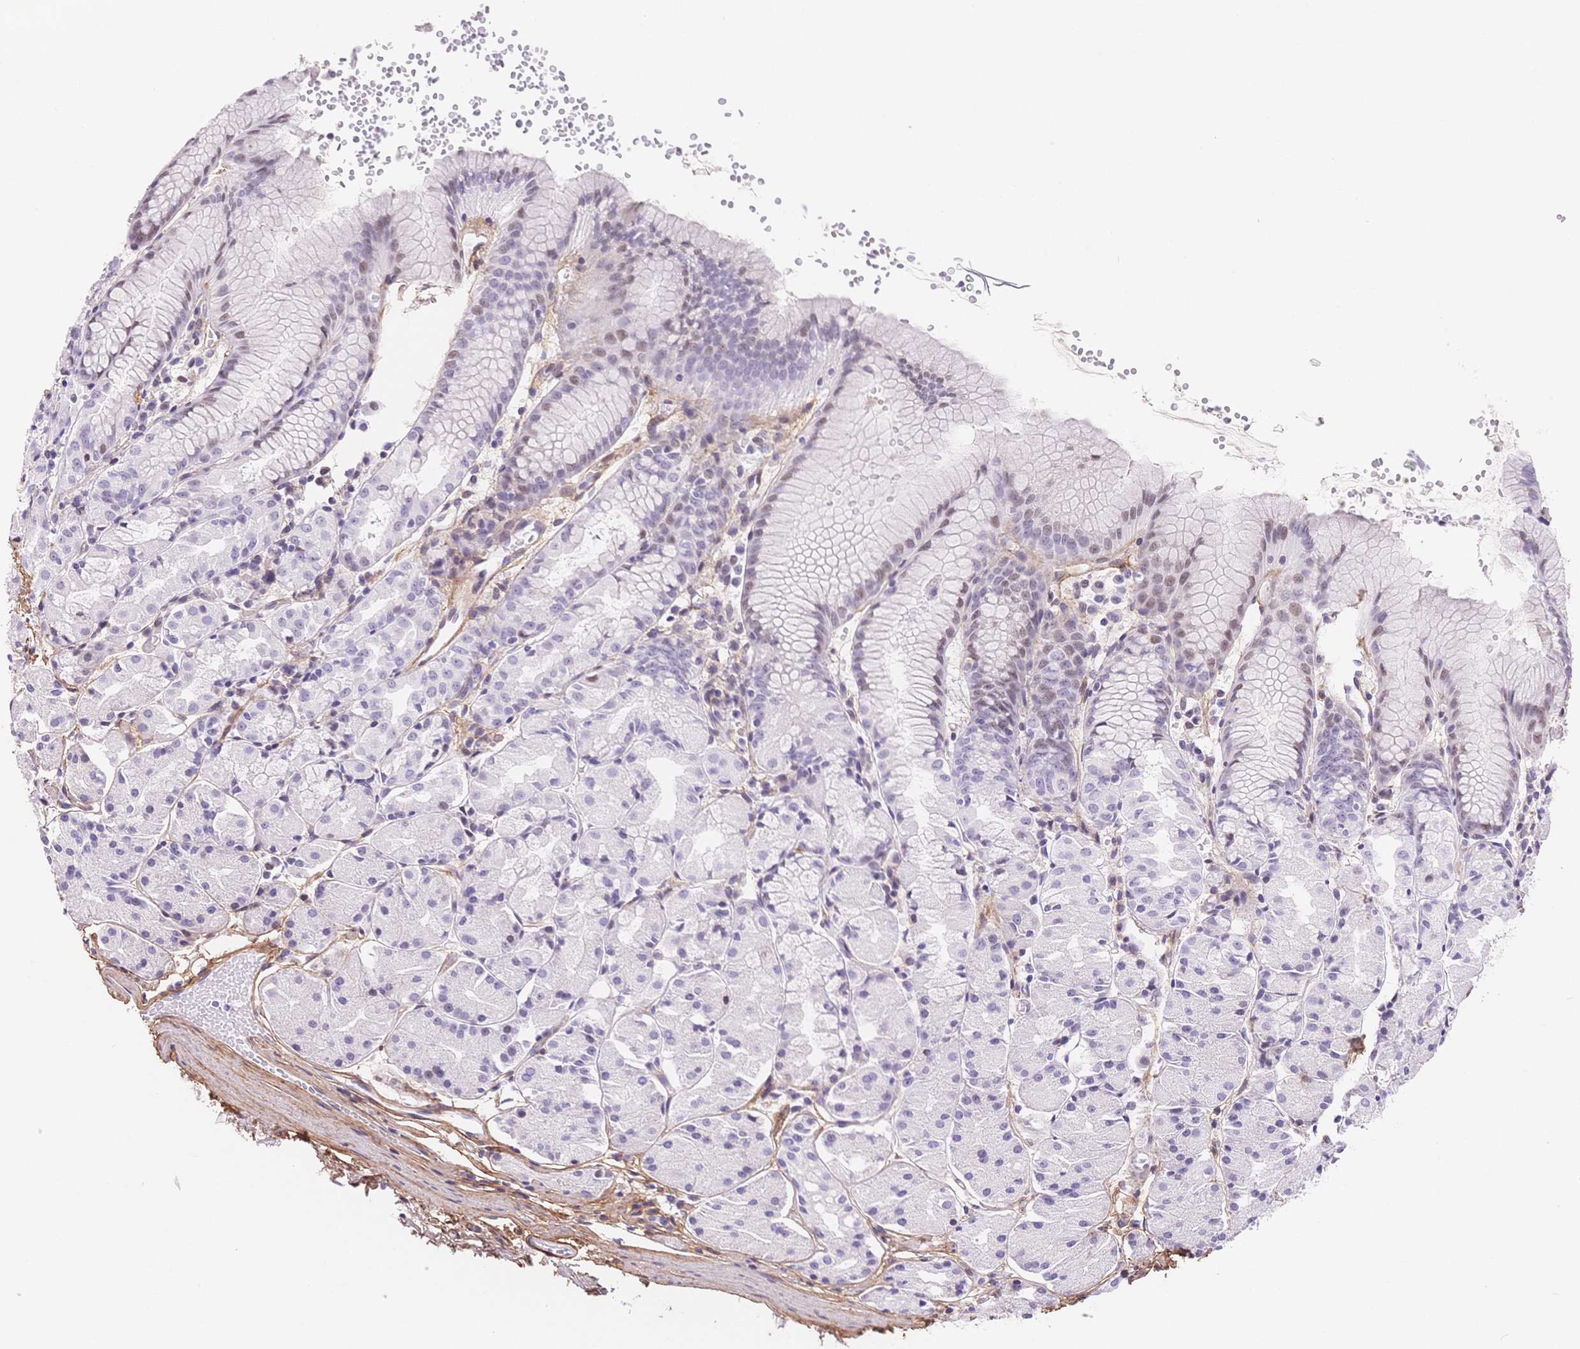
{"staining": {"intensity": "moderate", "quantity": "<25%", "location": "nuclear"}, "tissue": "stomach", "cell_type": "Glandular cells", "image_type": "normal", "snomed": [{"axis": "morphology", "description": "Normal tissue, NOS"}, {"axis": "topography", "description": "Stomach, upper"}], "caption": "Immunohistochemistry (IHC) micrograph of unremarkable human stomach stained for a protein (brown), which reveals low levels of moderate nuclear staining in about <25% of glandular cells.", "gene": "PDZD2", "patient": {"sex": "male", "age": 47}}